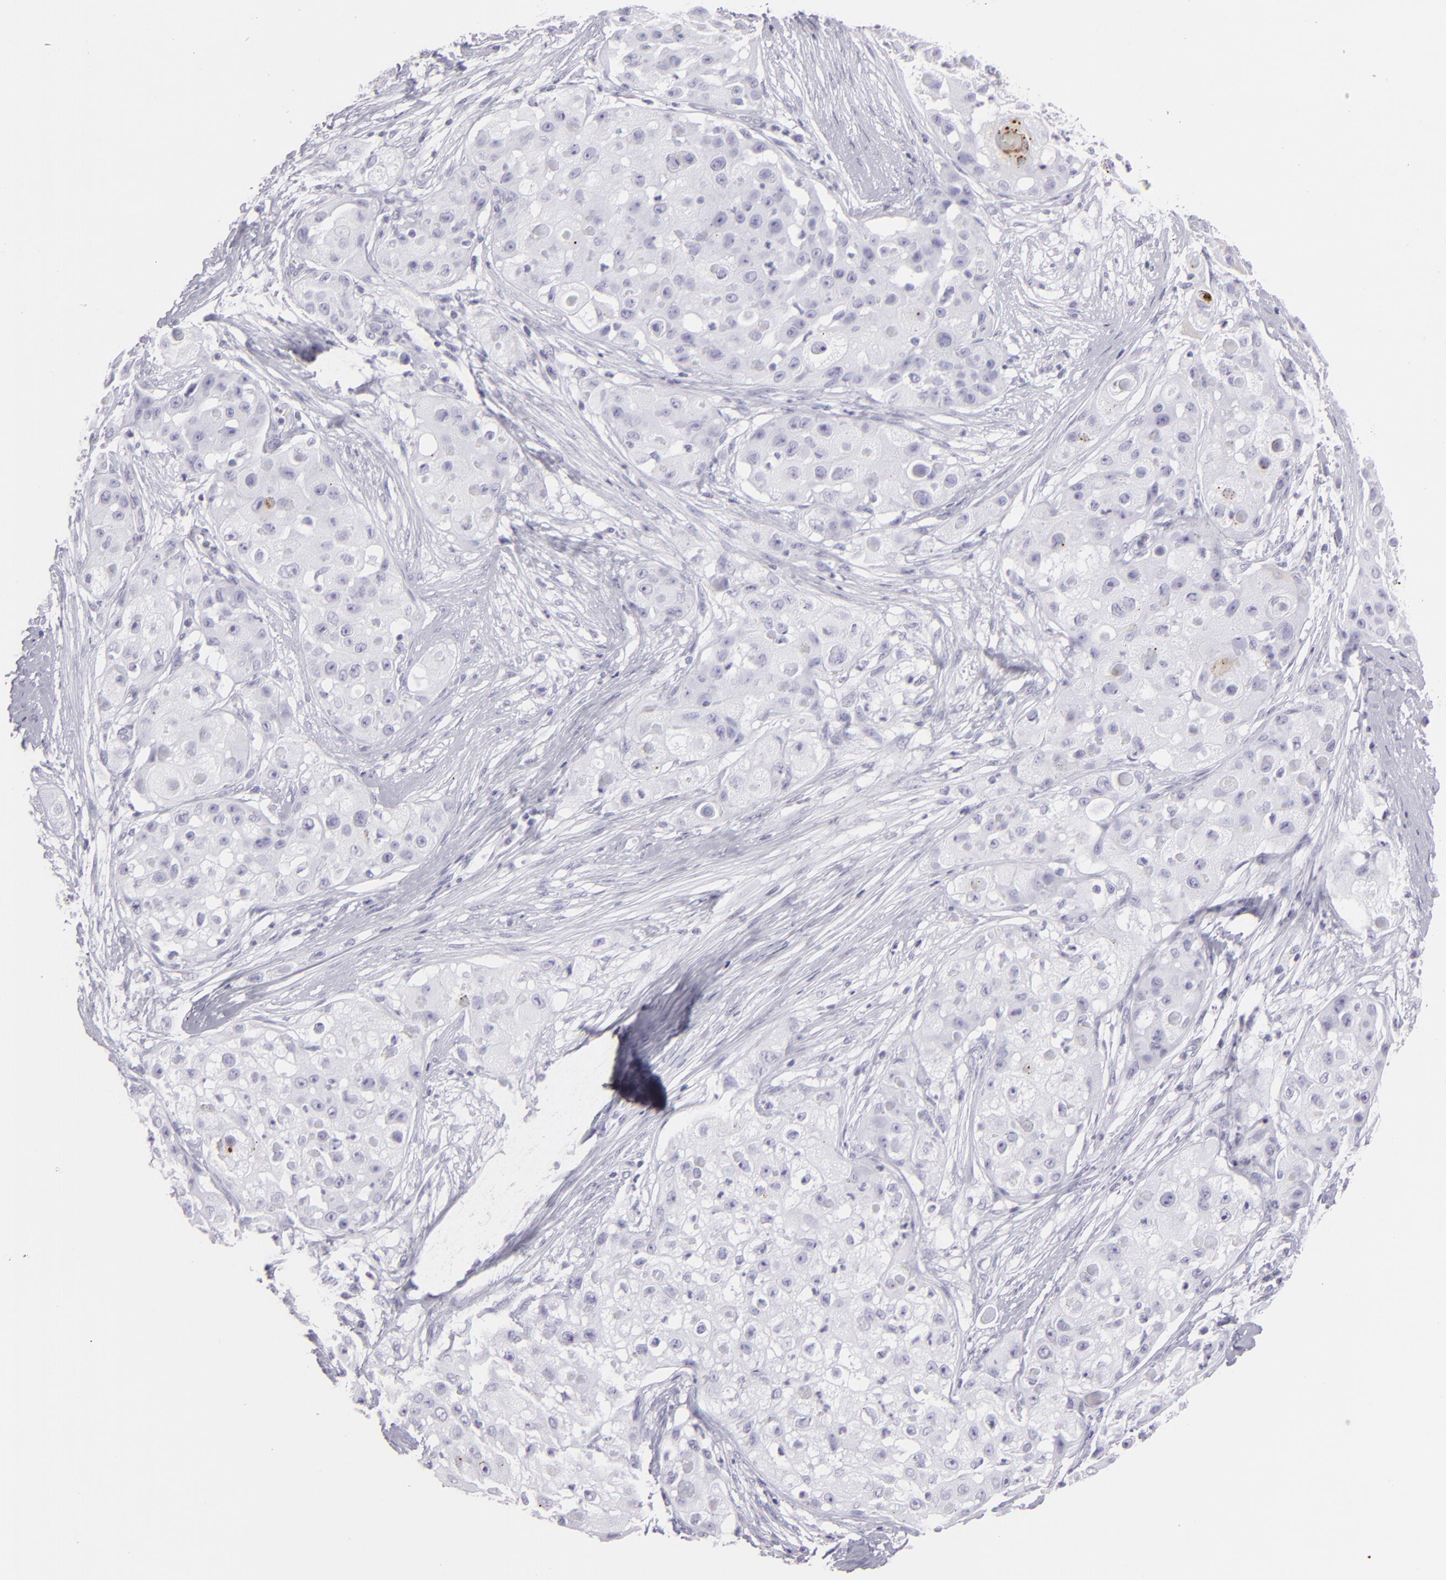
{"staining": {"intensity": "moderate", "quantity": "<25%", "location": "cytoplasmic/membranous"}, "tissue": "skin cancer", "cell_type": "Tumor cells", "image_type": "cancer", "snomed": [{"axis": "morphology", "description": "Squamous cell carcinoma, NOS"}, {"axis": "topography", "description": "Skin"}], "caption": "High-magnification brightfield microscopy of squamous cell carcinoma (skin) stained with DAB (brown) and counterstained with hematoxylin (blue). tumor cells exhibit moderate cytoplasmic/membranous staining is present in about<25% of cells. The staining was performed using DAB, with brown indicating positive protein expression. Nuclei are stained blue with hematoxylin.", "gene": "FLG", "patient": {"sex": "female", "age": 57}}